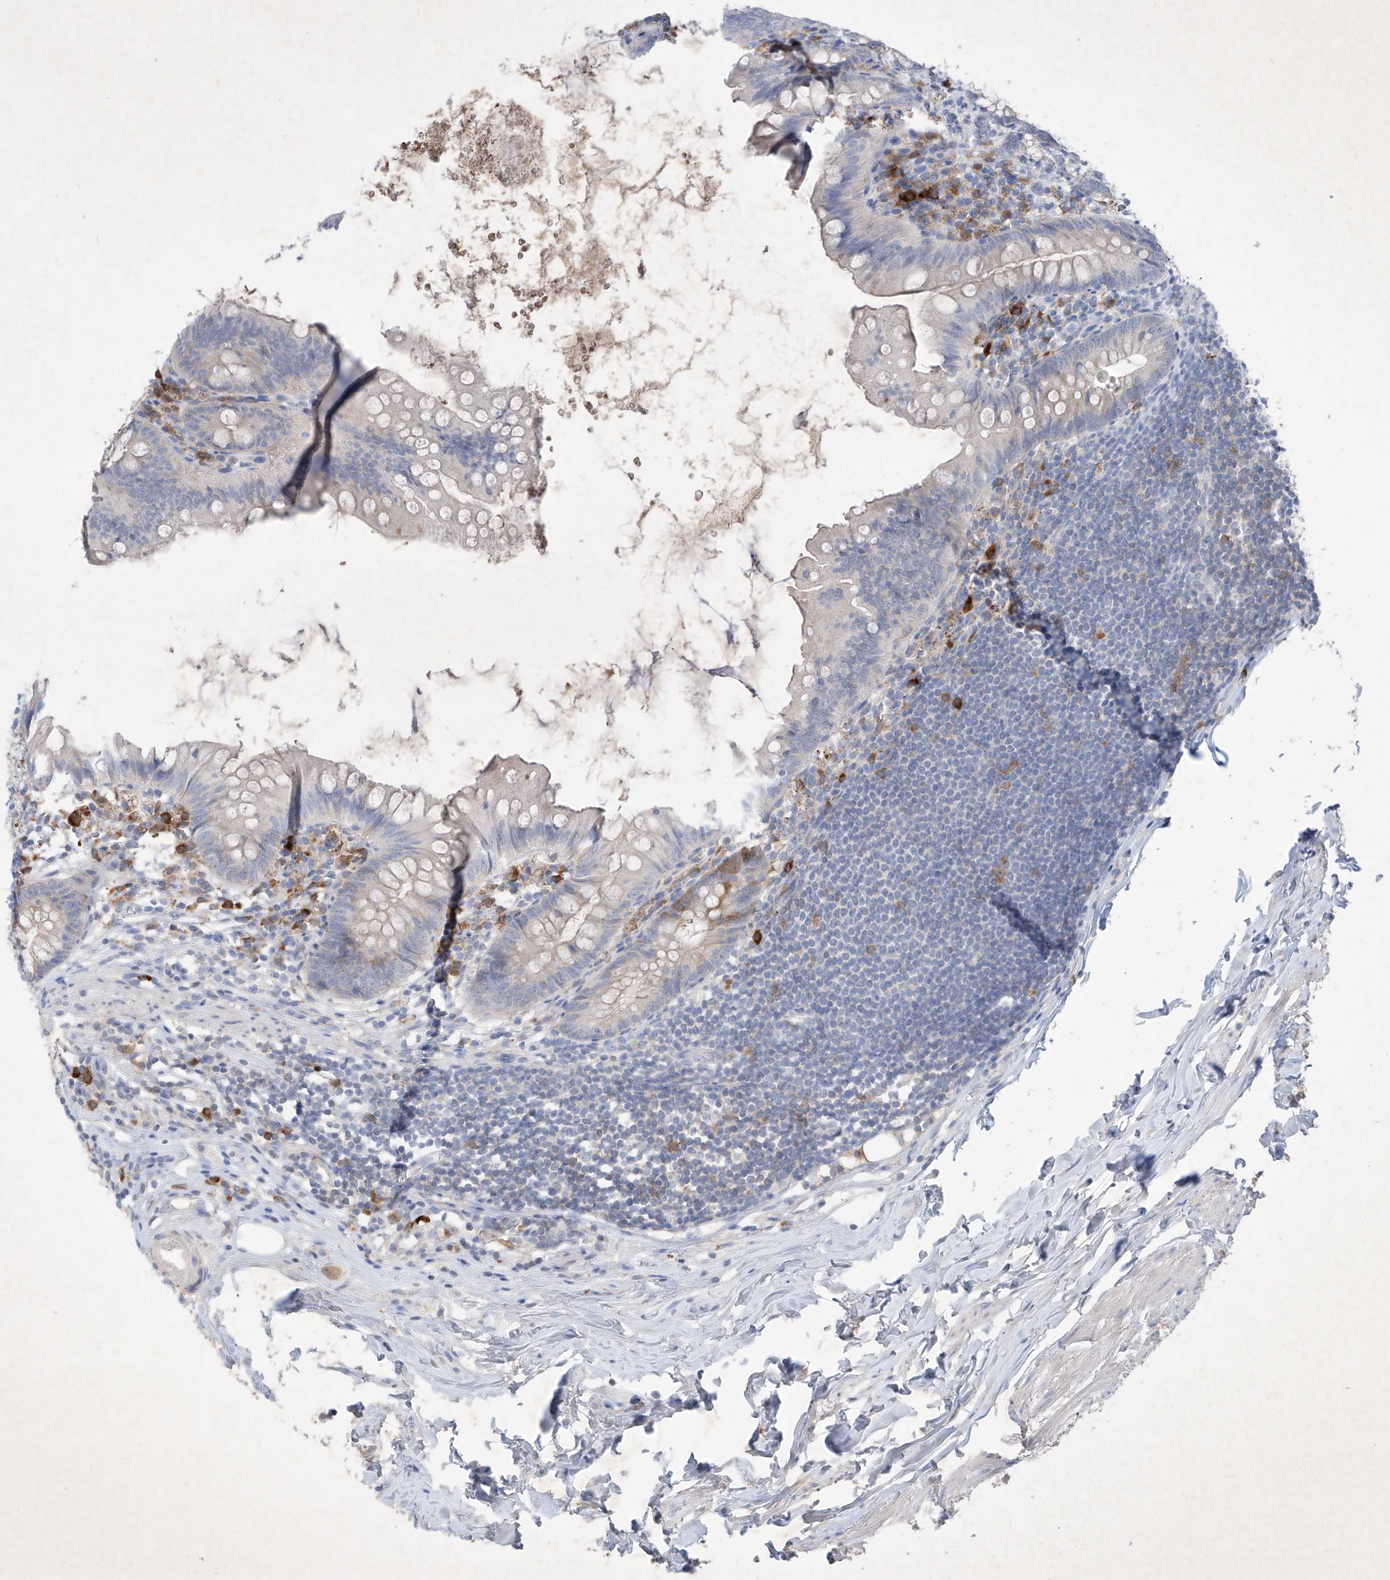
{"staining": {"intensity": "negative", "quantity": "none", "location": "none"}, "tissue": "appendix", "cell_type": "Glandular cells", "image_type": "normal", "snomed": [{"axis": "morphology", "description": "Normal tissue, NOS"}, {"axis": "topography", "description": "Appendix"}], "caption": "Immunohistochemistry (IHC) histopathology image of normal human appendix stained for a protein (brown), which shows no expression in glandular cells.", "gene": "ASNS", "patient": {"sex": "female", "age": 62}}